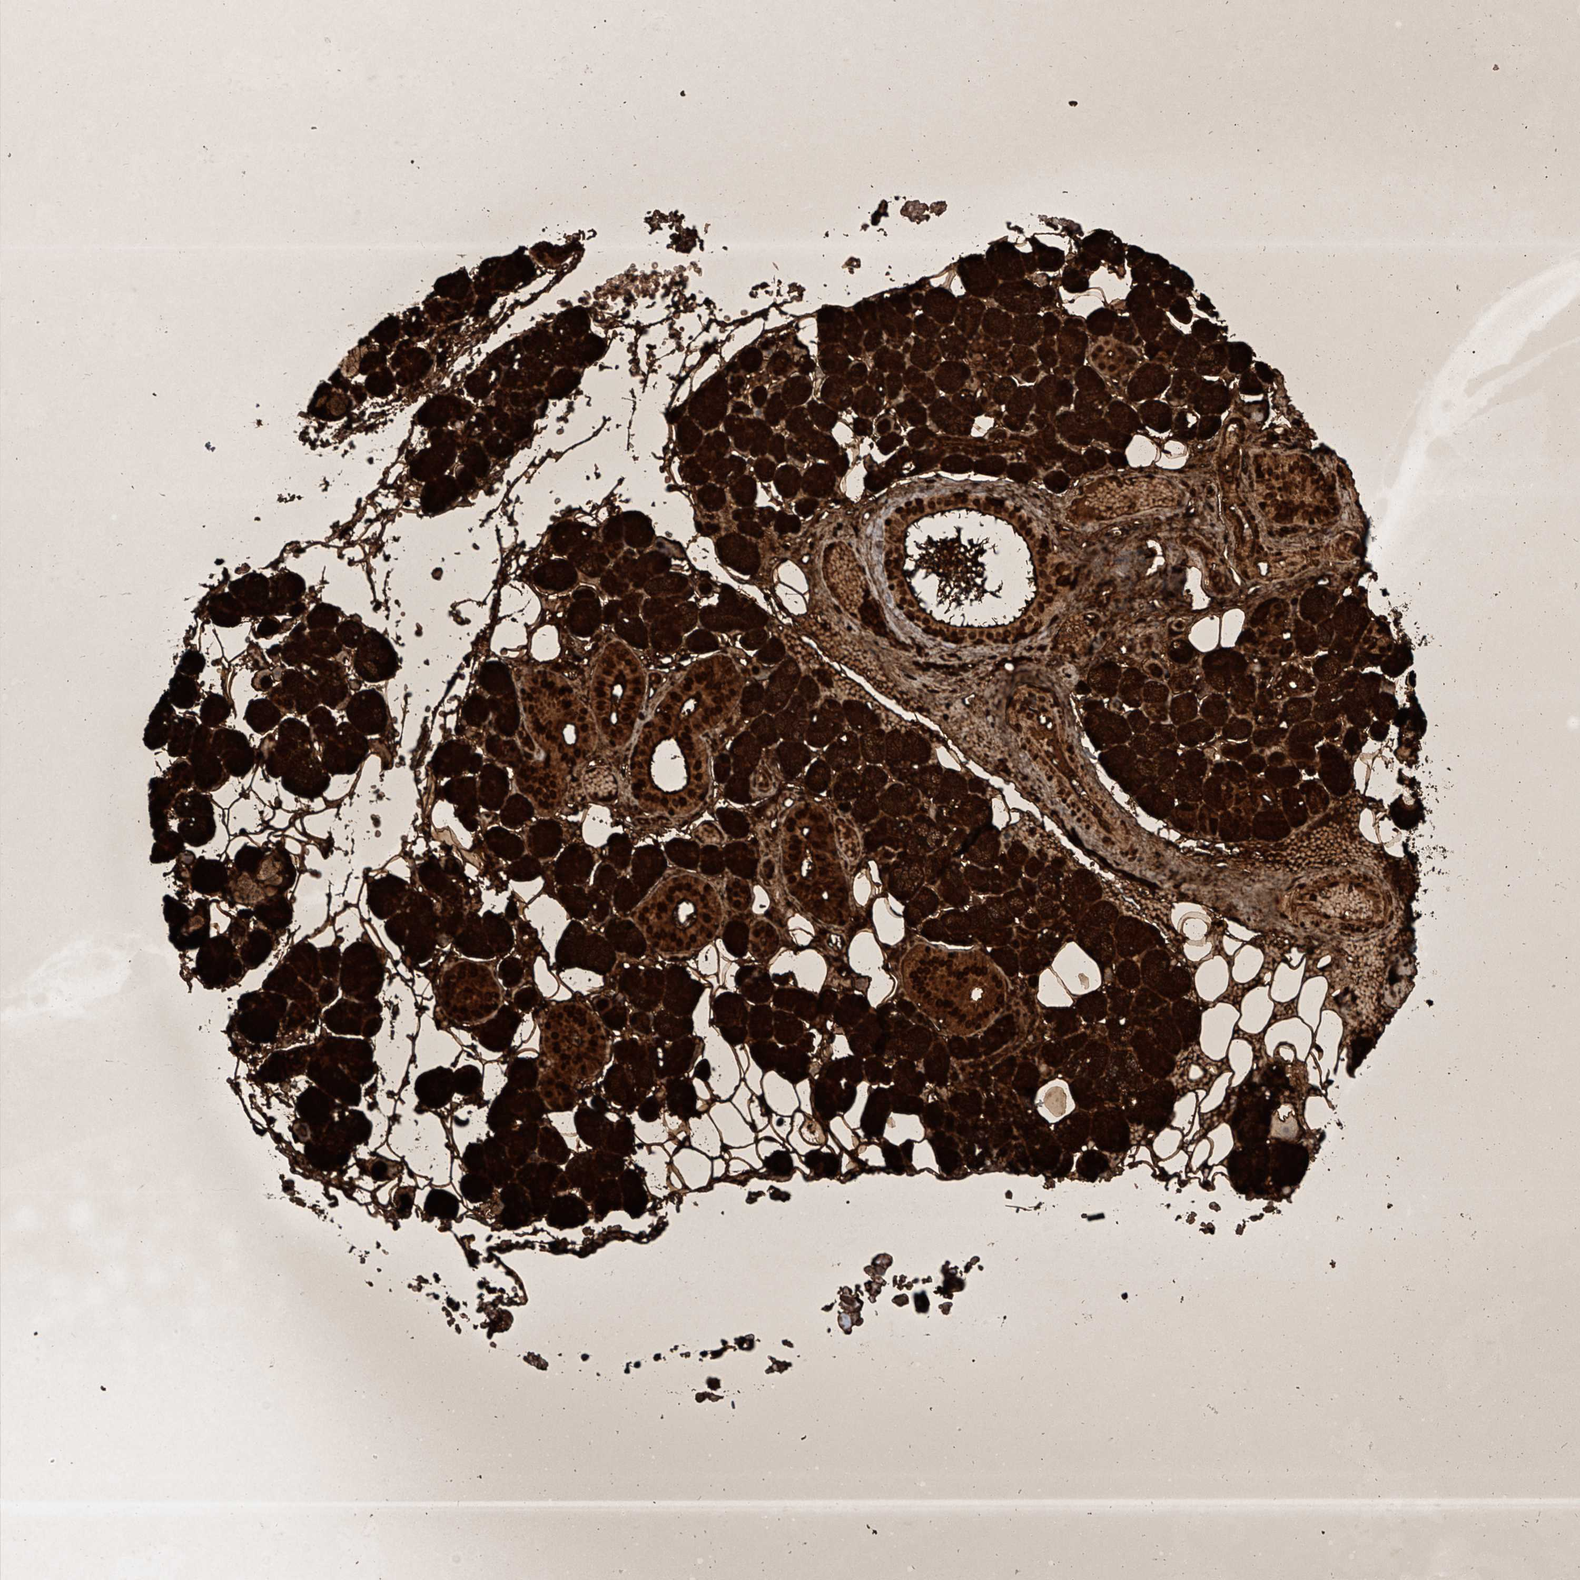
{"staining": {"intensity": "strong", "quantity": ">75%", "location": "cytoplasmic/membranous,nuclear"}, "tissue": "salivary gland", "cell_type": "Glandular cells", "image_type": "normal", "snomed": [{"axis": "morphology", "description": "Normal tissue, NOS"}, {"axis": "topography", "description": "Salivary gland"}], "caption": "Protein expression by immunohistochemistry displays strong cytoplasmic/membranous,nuclear staining in approximately >75% of glandular cells in normal salivary gland. (brown staining indicates protein expression, while blue staining denotes nuclei).", "gene": "ZNF470", "patient": {"sex": "female", "age": 33}}